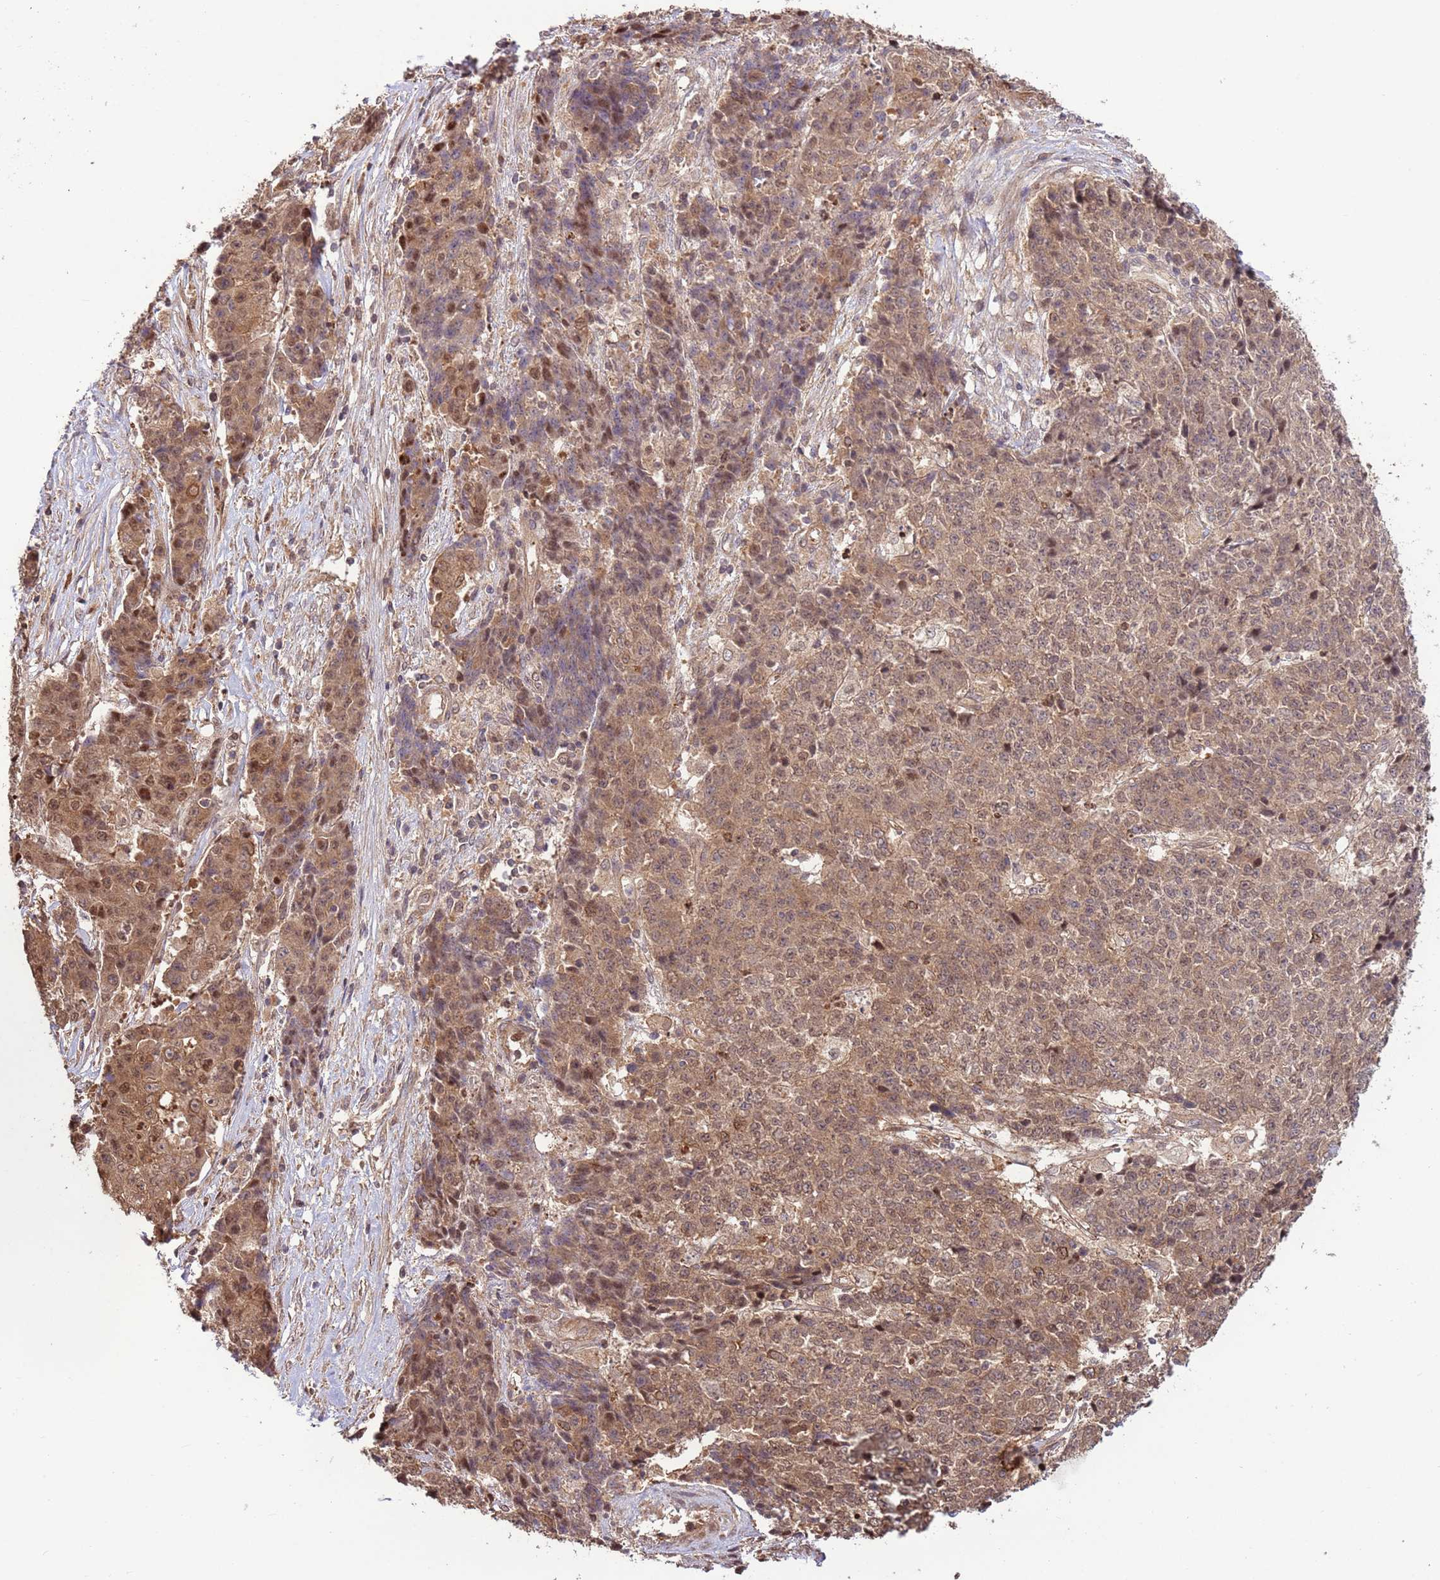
{"staining": {"intensity": "moderate", "quantity": ">75%", "location": "cytoplasmic/membranous,nuclear"}, "tissue": "ovarian cancer", "cell_type": "Tumor cells", "image_type": "cancer", "snomed": [{"axis": "morphology", "description": "Carcinoma, endometroid"}, {"axis": "topography", "description": "Ovary"}], "caption": "Endometroid carcinoma (ovarian) was stained to show a protein in brown. There is medium levels of moderate cytoplasmic/membranous and nuclear staining in approximately >75% of tumor cells.", "gene": "CCDC112", "patient": {"sex": "female", "age": 42}}